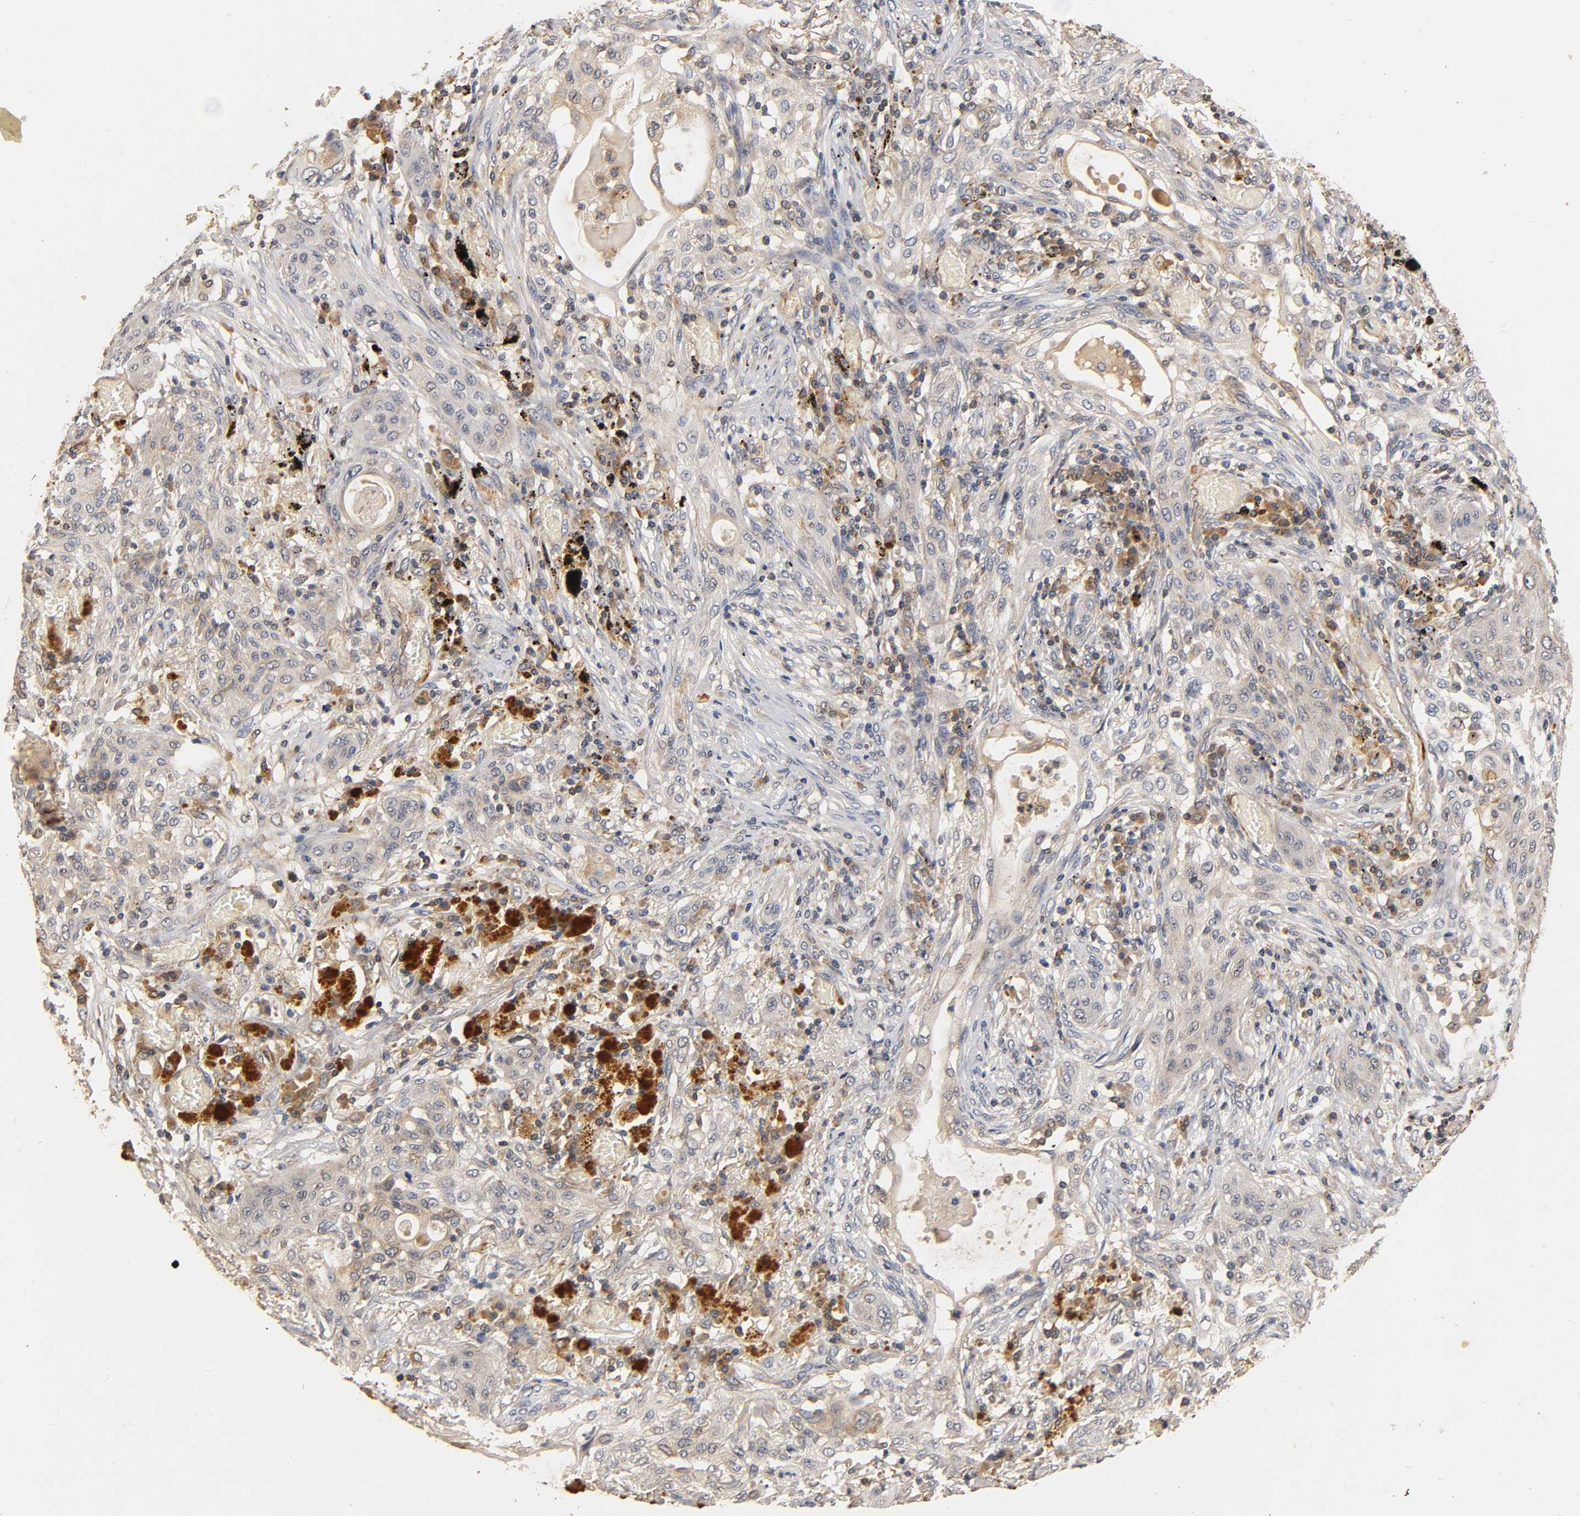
{"staining": {"intensity": "weak", "quantity": "<25%", "location": "cytoplasmic/membranous"}, "tissue": "lung cancer", "cell_type": "Tumor cells", "image_type": "cancer", "snomed": [{"axis": "morphology", "description": "Squamous cell carcinoma, NOS"}, {"axis": "topography", "description": "Lung"}], "caption": "The micrograph demonstrates no staining of tumor cells in lung squamous cell carcinoma.", "gene": "SCAP", "patient": {"sex": "female", "age": 47}}